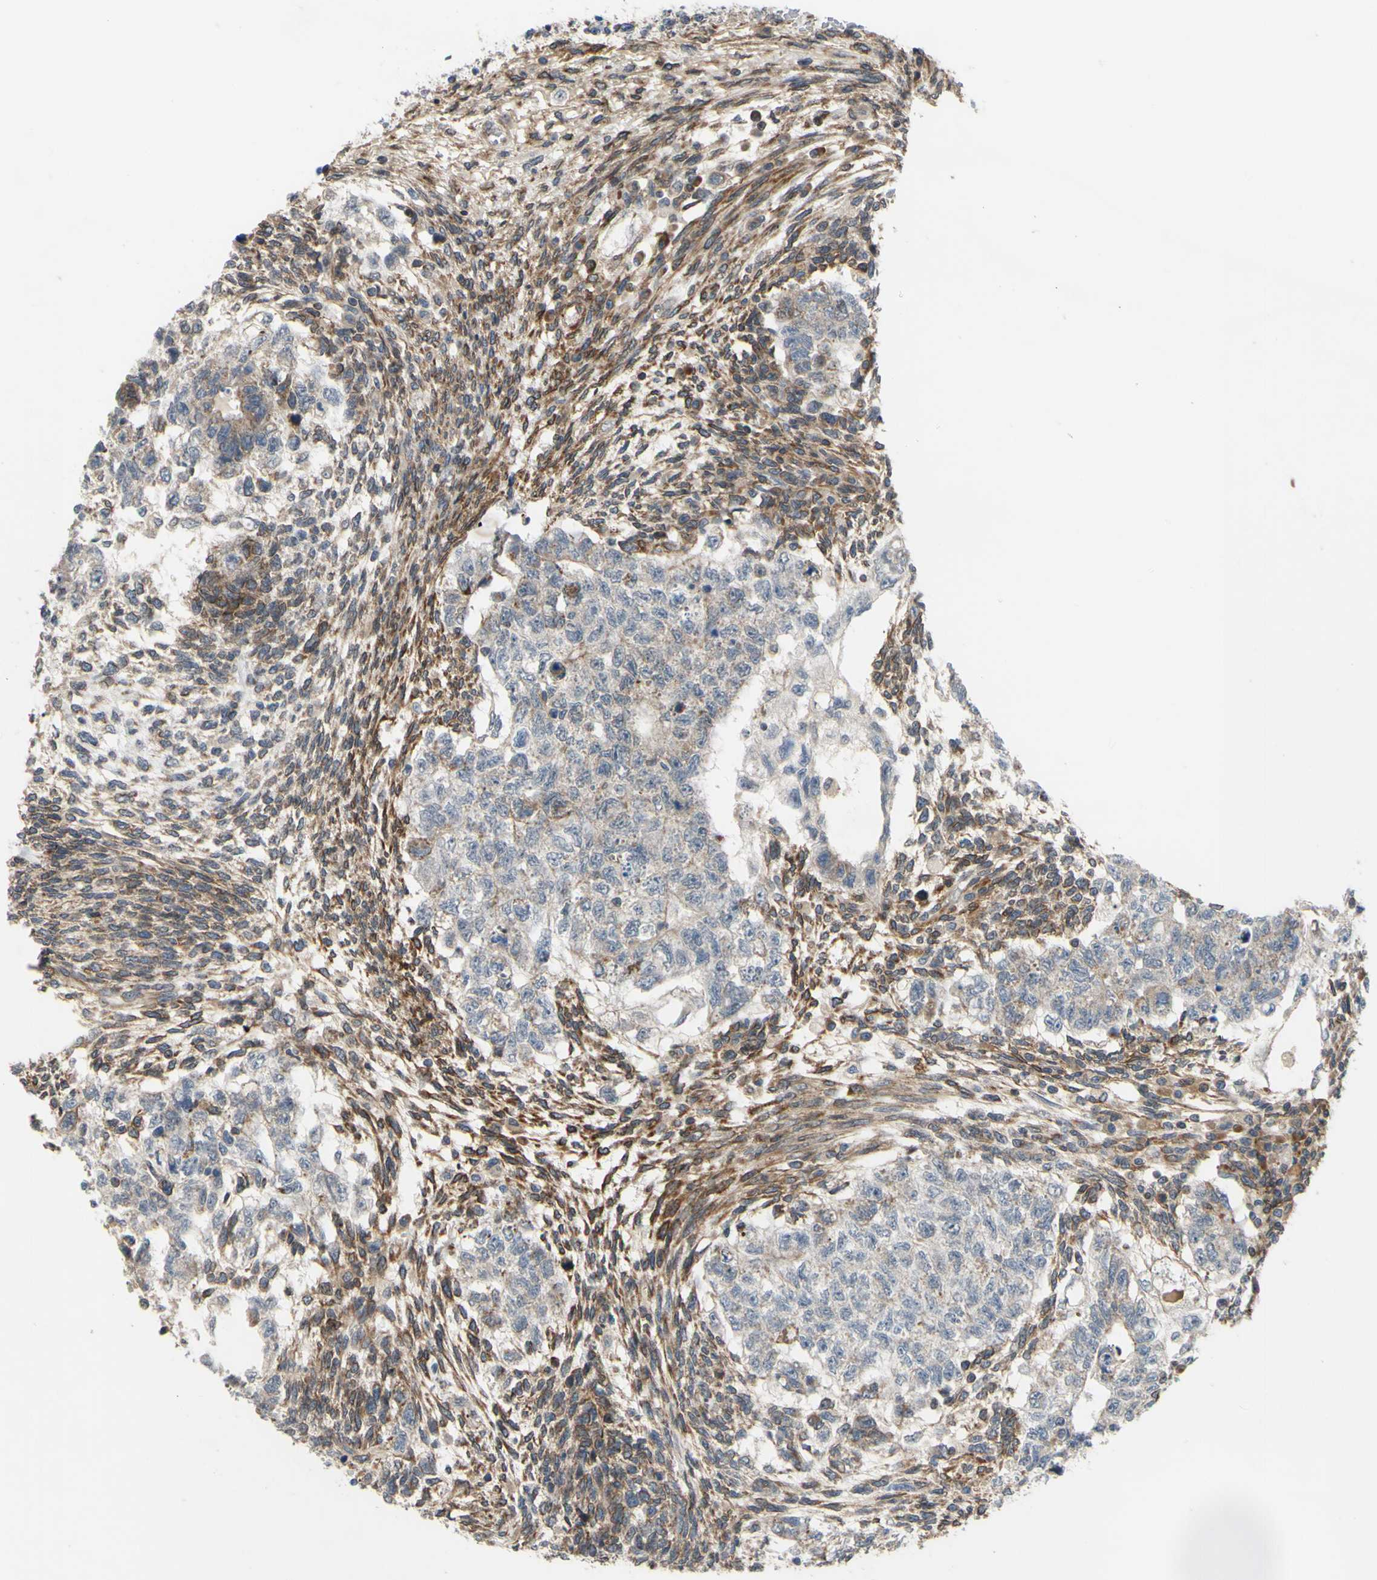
{"staining": {"intensity": "weak", "quantity": ">75%", "location": "cytoplasmic/membranous"}, "tissue": "testis cancer", "cell_type": "Tumor cells", "image_type": "cancer", "snomed": [{"axis": "morphology", "description": "Normal tissue, NOS"}, {"axis": "morphology", "description": "Carcinoma, Embryonal, NOS"}, {"axis": "topography", "description": "Testis"}], "caption": "Immunohistochemistry (IHC) staining of embryonal carcinoma (testis), which reveals low levels of weak cytoplasmic/membranous positivity in approximately >75% of tumor cells indicating weak cytoplasmic/membranous protein expression. The staining was performed using DAB (brown) for protein detection and nuclei were counterstained in hematoxylin (blue).", "gene": "PRAF2", "patient": {"sex": "male", "age": 36}}